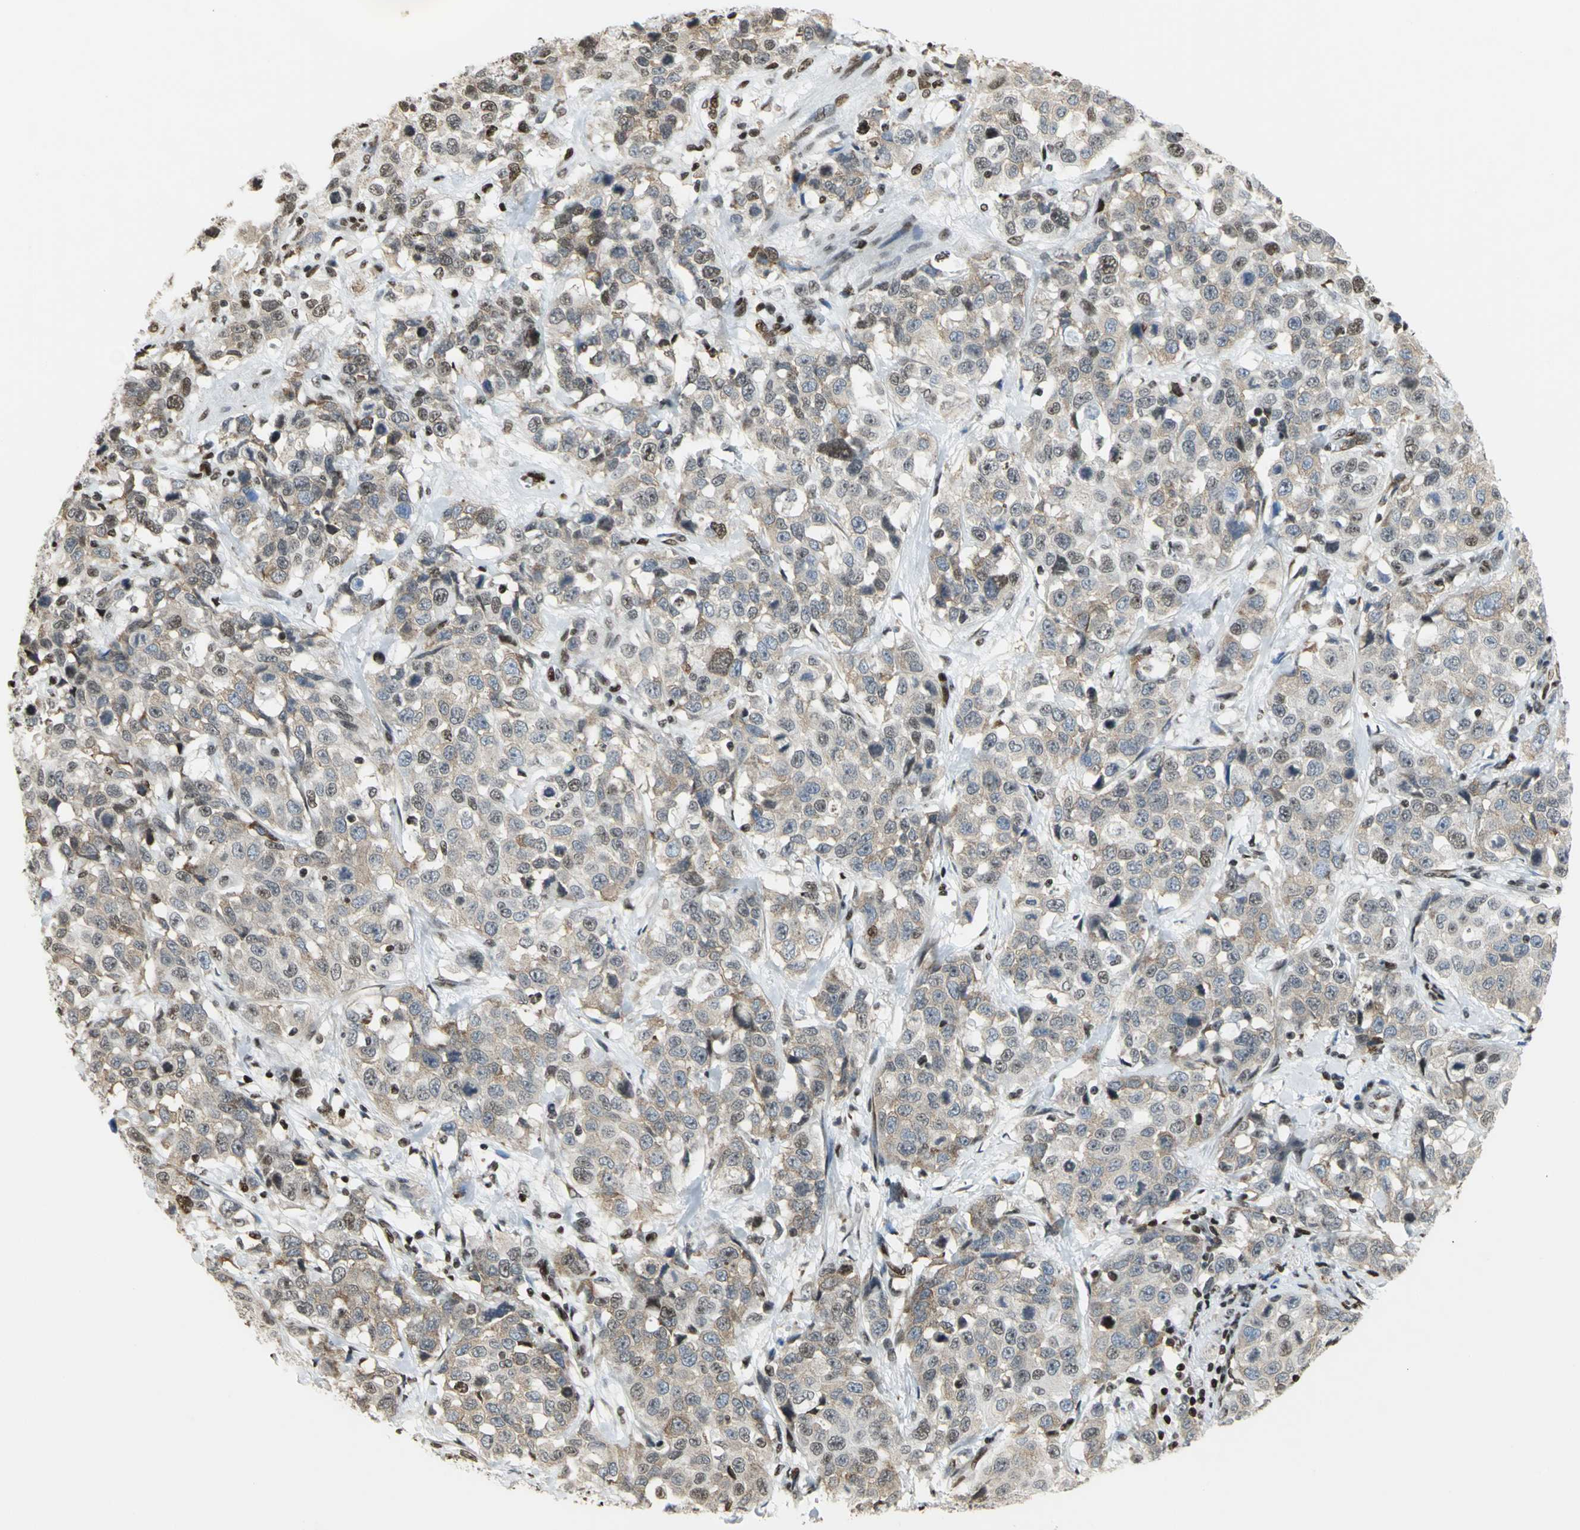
{"staining": {"intensity": "moderate", "quantity": ">75%", "location": "cytoplasmic/membranous,nuclear"}, "tissue": "stomach cancer", "cell_type": "Tumor cells", "image_type": "cancer", "snomed": [{"axis": "morphology", "description": "Normal tissue, NOS"}, {"axis": "morphology", "description": "Adenocarcinoma, NOS"}, {"axis": "topography", "description": "Stomach"}], "caption": "Immunohistochemical staining of stomach cancer exhibits moderate cytoplasmic/membranous and nuclear protein staining in about >75% of tumor cells.", "gene": "HMGB1", "patient": {"sex": "male", "age": 48}}